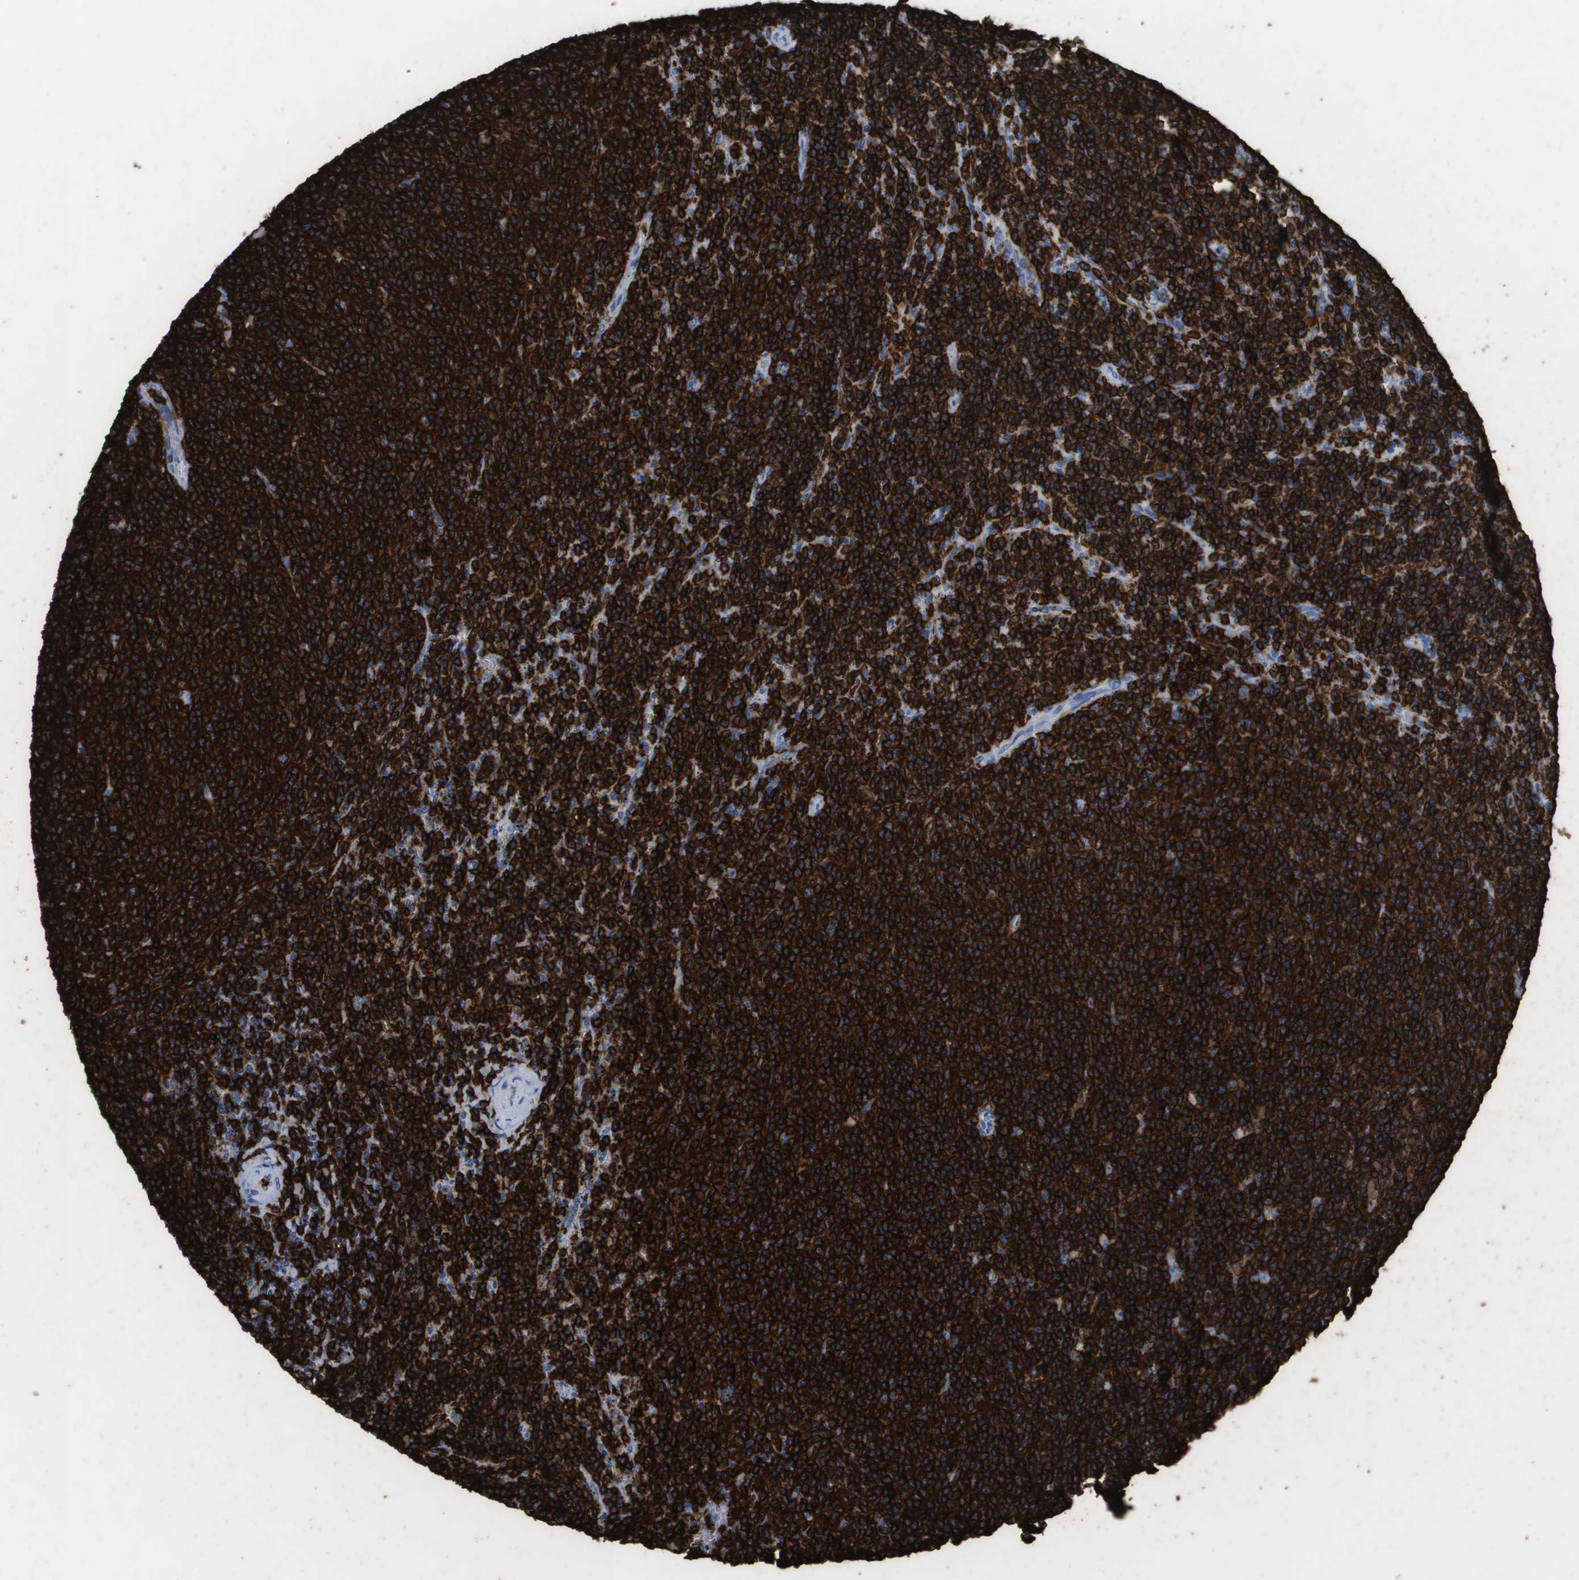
{"staining": {"intensity": "strong", "quantity": ">75%", "location": "cytoplasmic/membranous"}, "tissue": "lymphoma", "cell_type": "Tumor cells", "image_type": "cancer", "snomed": [{"axis": "morphology", "description": "Malignant lymphoma, non-Hodgkin's type, Low grade"}, {"axis": "topography", "description": "Spleen"}], "caption": "High-power microscopy captured an IHC image of malignant lymphoma, non-Hodgkin's type (low-grade), revealing strong cytoplasmic/membranous positivity in about >75% of tumor cells.", "gene": "MS4A1", "patient": {"sex": "female", "age": 50}}